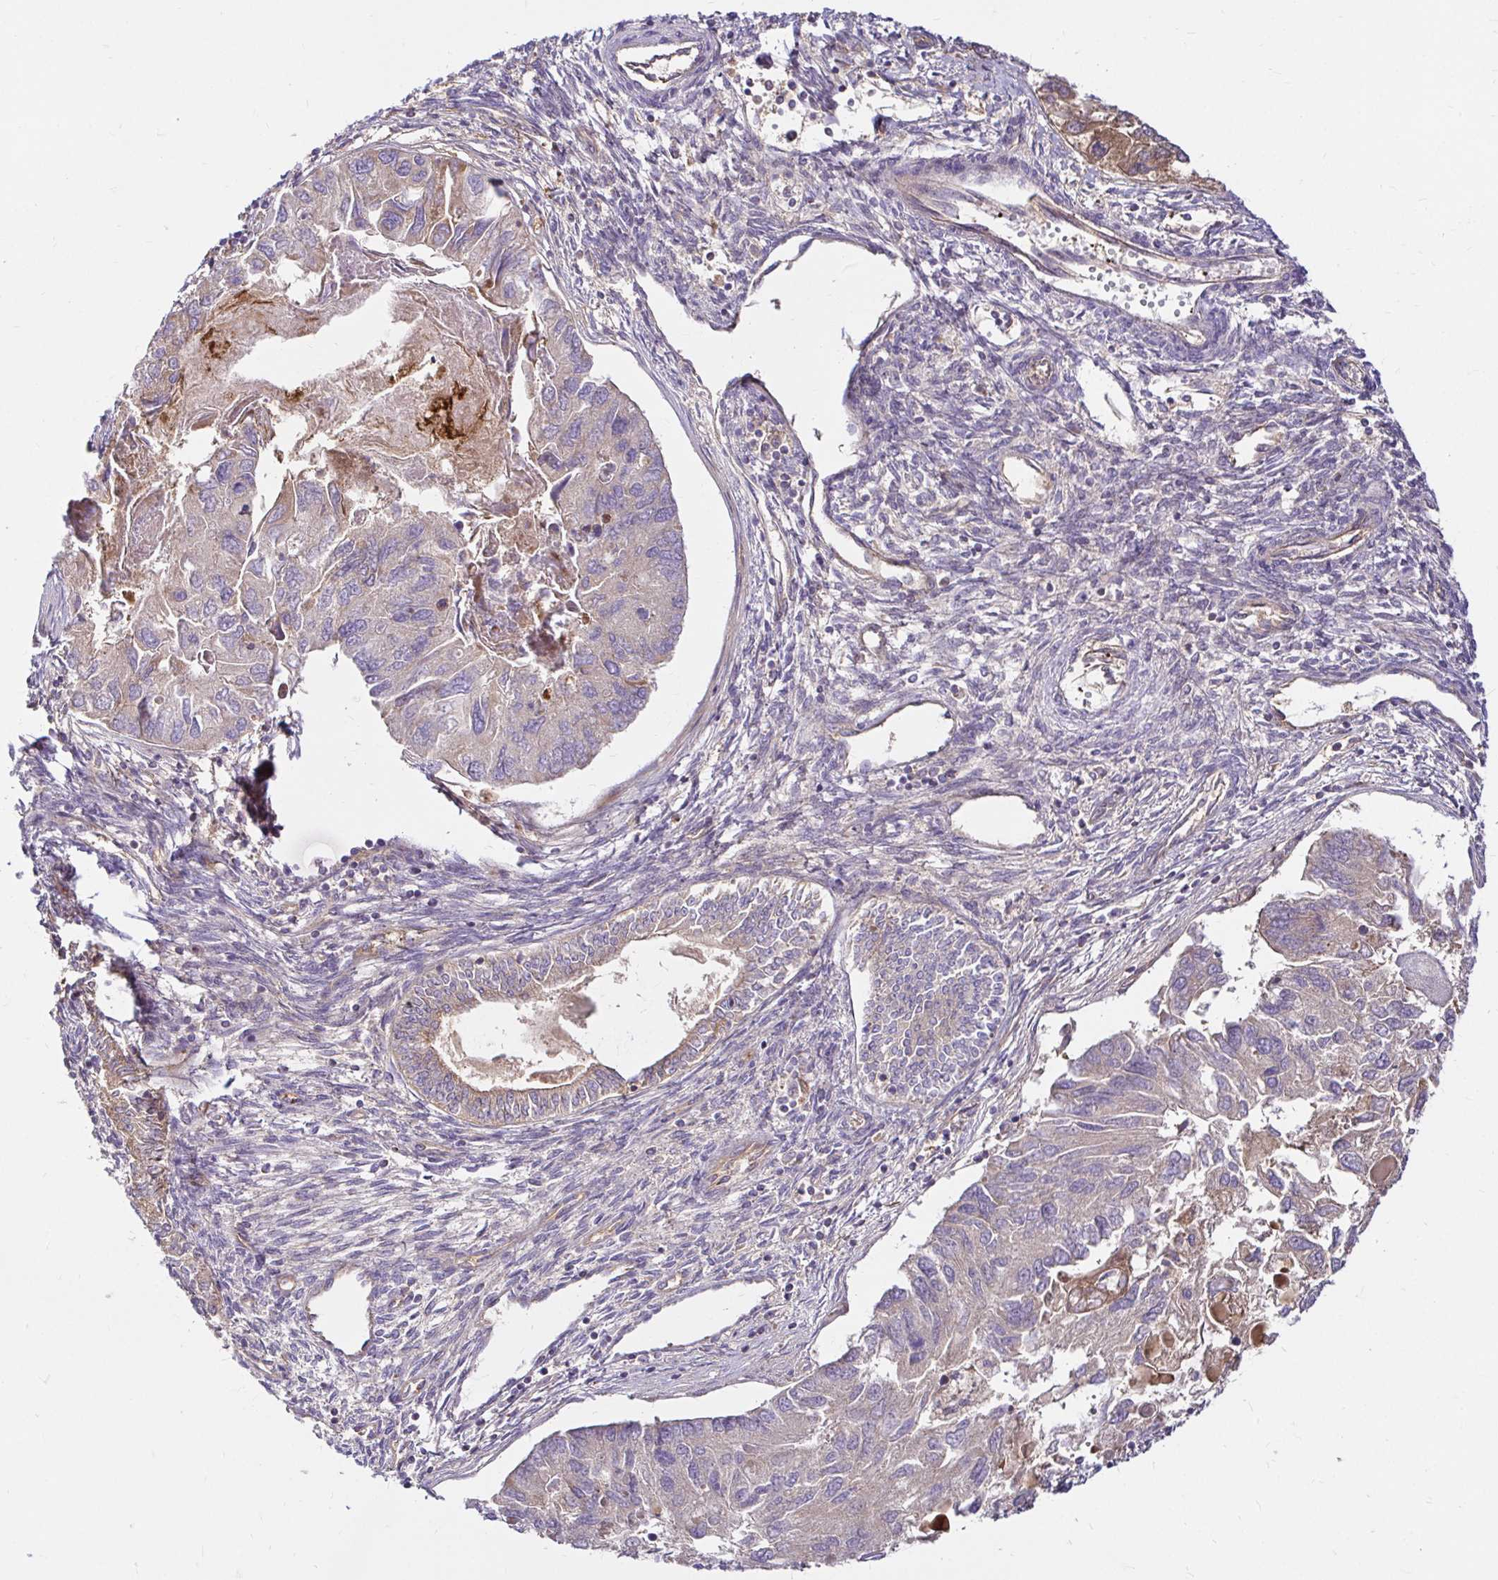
{"staining": {"intensity": "moderate", "quantity": "25%-75%", "location": "cytoplasmic/membranous"}, "tissue": "endometrial cancer", "cell_type": "Tumor cells", "image_type": "cancer", "snomed": [{"axis": "morphology", "description": "Carcinoma, NOS"}, {"axis": "topography", "description": "Uterus"}], "caption": "Tumor cells reveal medium levels of moderate cytoplasmic/membranous expression in approximately 25%-75% of cells in endometrial cancer (carcinoma).", "gene": "ITGA2", "patient": {"sex": "female", "age": 76}}